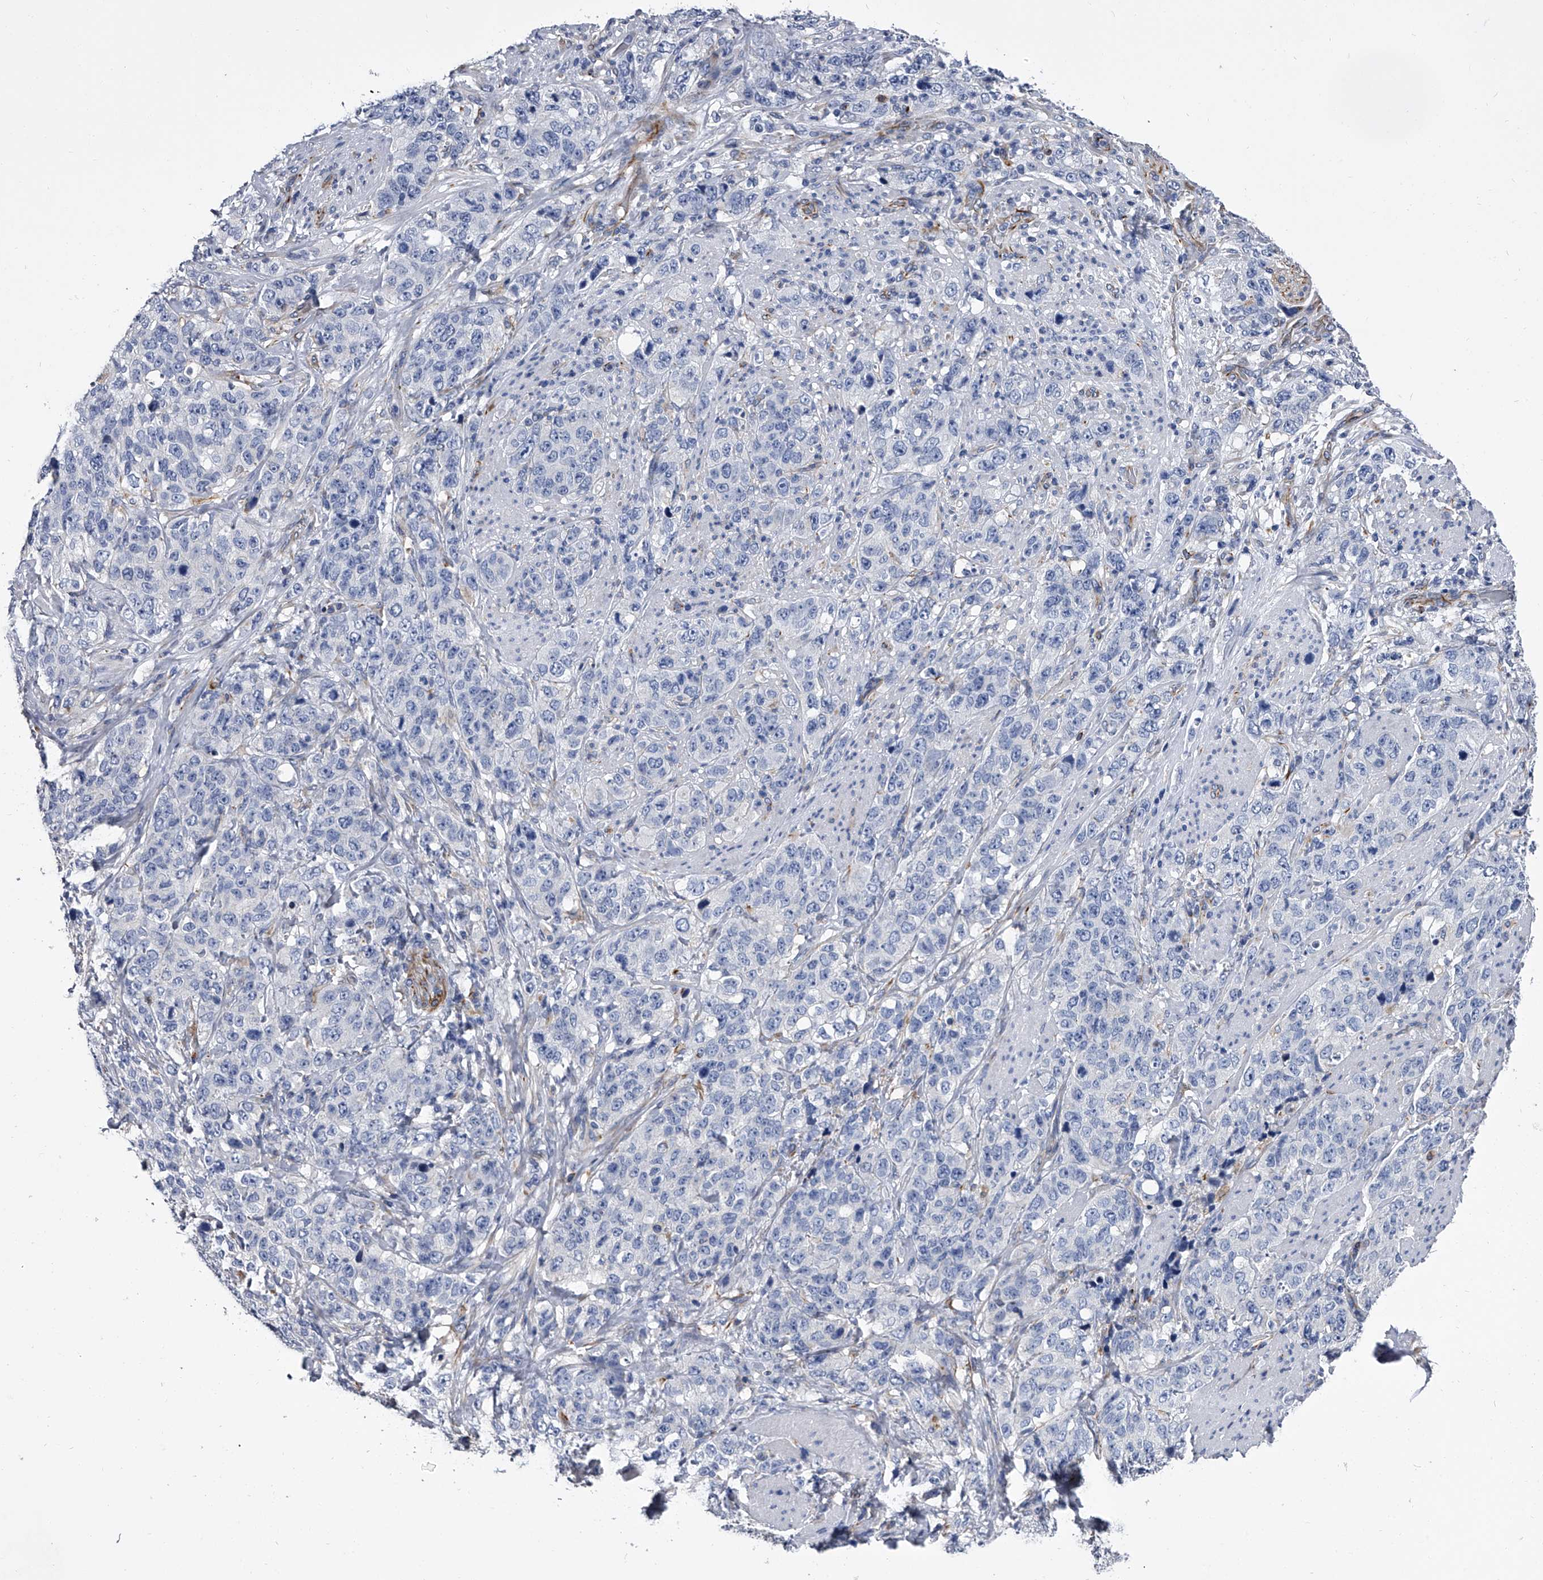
{"staining": {"intensity": "negative", "quantity": "none", "location": "none"}, "tissue": "stomach cancer", "cell_type": "Tumor cells", "image_type": "cancer", "snomed": [{"axis": "morphology", "description": "Adenocarcinoma, NOS"}, {"axis": "topography", "description": "Stomach"}], "caption": "A micrograph of stomach cancer (adenocarcinoma) stained for a protein shows no brown staining in tumor cells.", "gene": "EFCAB7", "patient": {"sex": "male", "age": 48}}